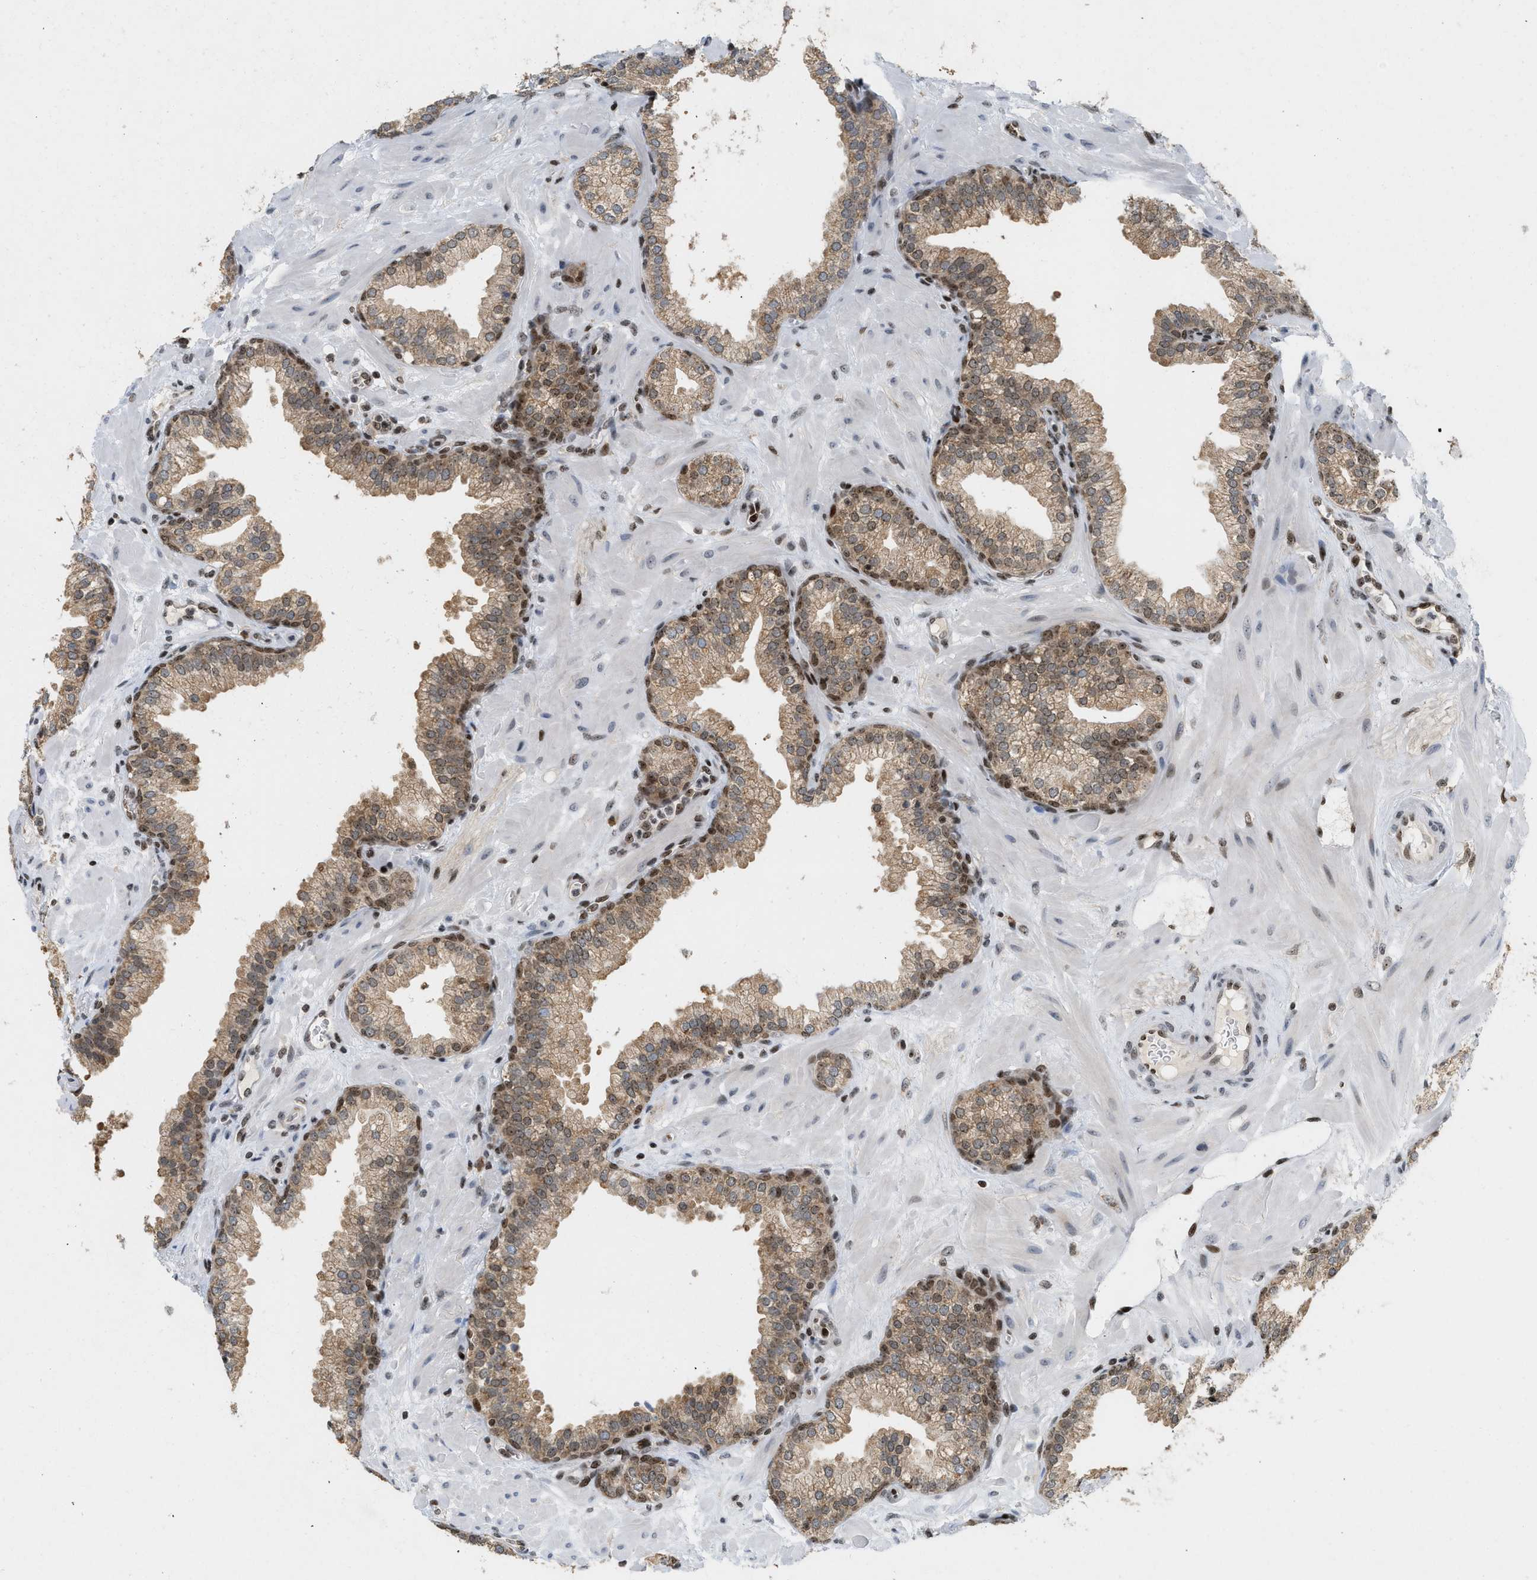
{"staining": {"intensity": "moderate", "quantity": "25%-75%", "location": "cytoplasmic/membranous,nuclear"}, "tissue": "prostate", "cell_type": "Glandular cells", "image_type": "normal", "snomed": [{"axis": "morphology", "description": "Normal tissue, NOS"}, {"axis": "morphology", "description": "Urothelial carcinoma, Low grade"}, {"axis": "topography", "description": "Urinary bladder"}, {"axis": "topography", "description": "Prostate"}], "caption": "A photomicrograph showing moderate cytoplasmic/membranous,nuclear positivity in approximately 25%-75% of glandular cells in unremarkable prostate, as visualized by brown immunohistochemical staining.", "gene": "ZNF22", "patient": {"sex": "male", "age": 60}}